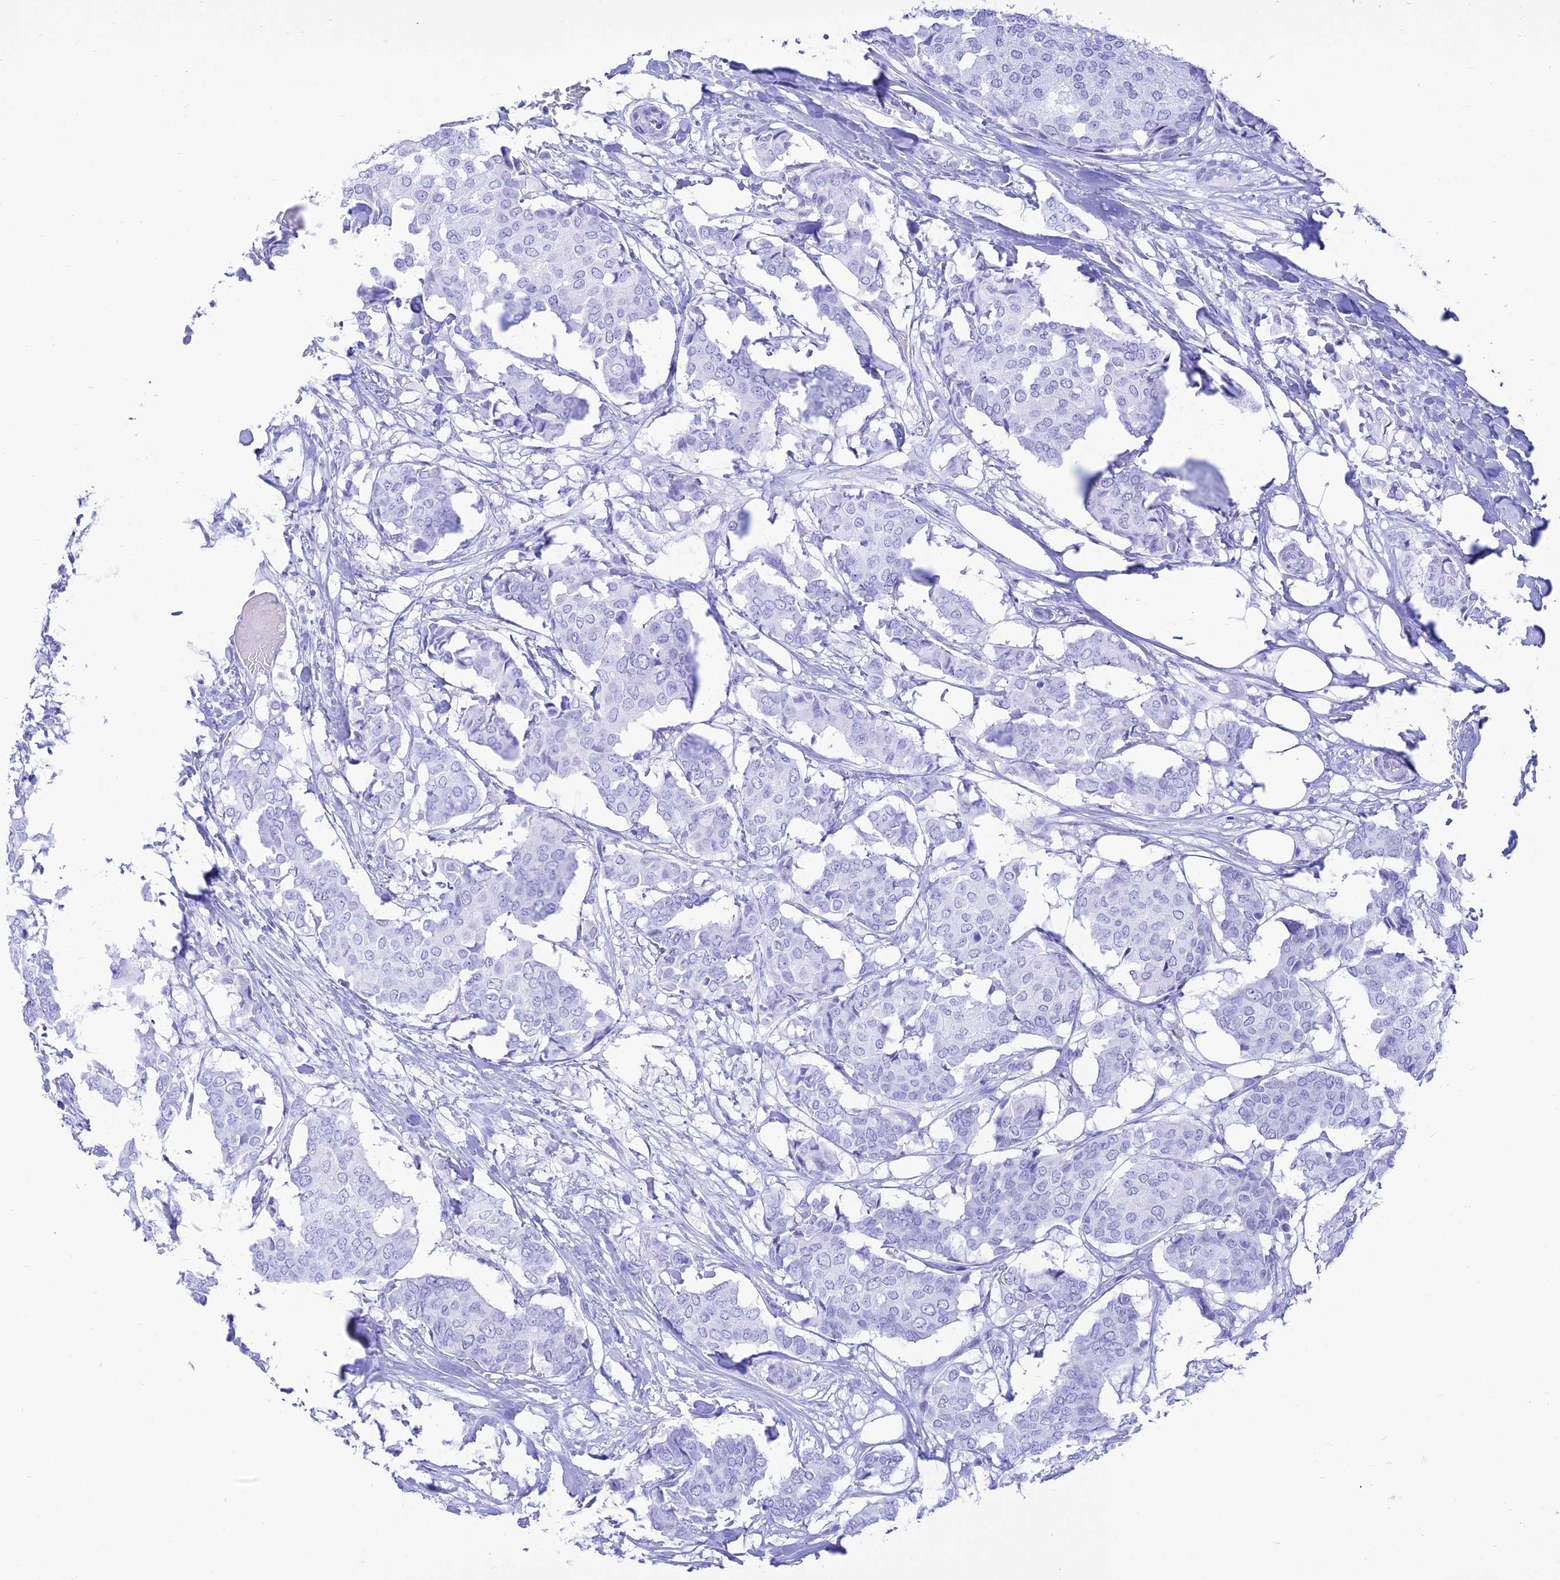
{"staining": {"intensity": "negative", "quantity": "none", "location": "none"}, "tissue": "breast cancer", "cell_type": "Tumor cells", "image_type": "cancer", "snomed": [{"axis": "morphology", "description": "Duct carcinoma"}, {"axis": "topography", "description": "Breast"}], "caption": "Tumor cells show no significant positivity in breast cancer.", "gene": "PRNP", "patient": {"sex": "female", "age": 75}}